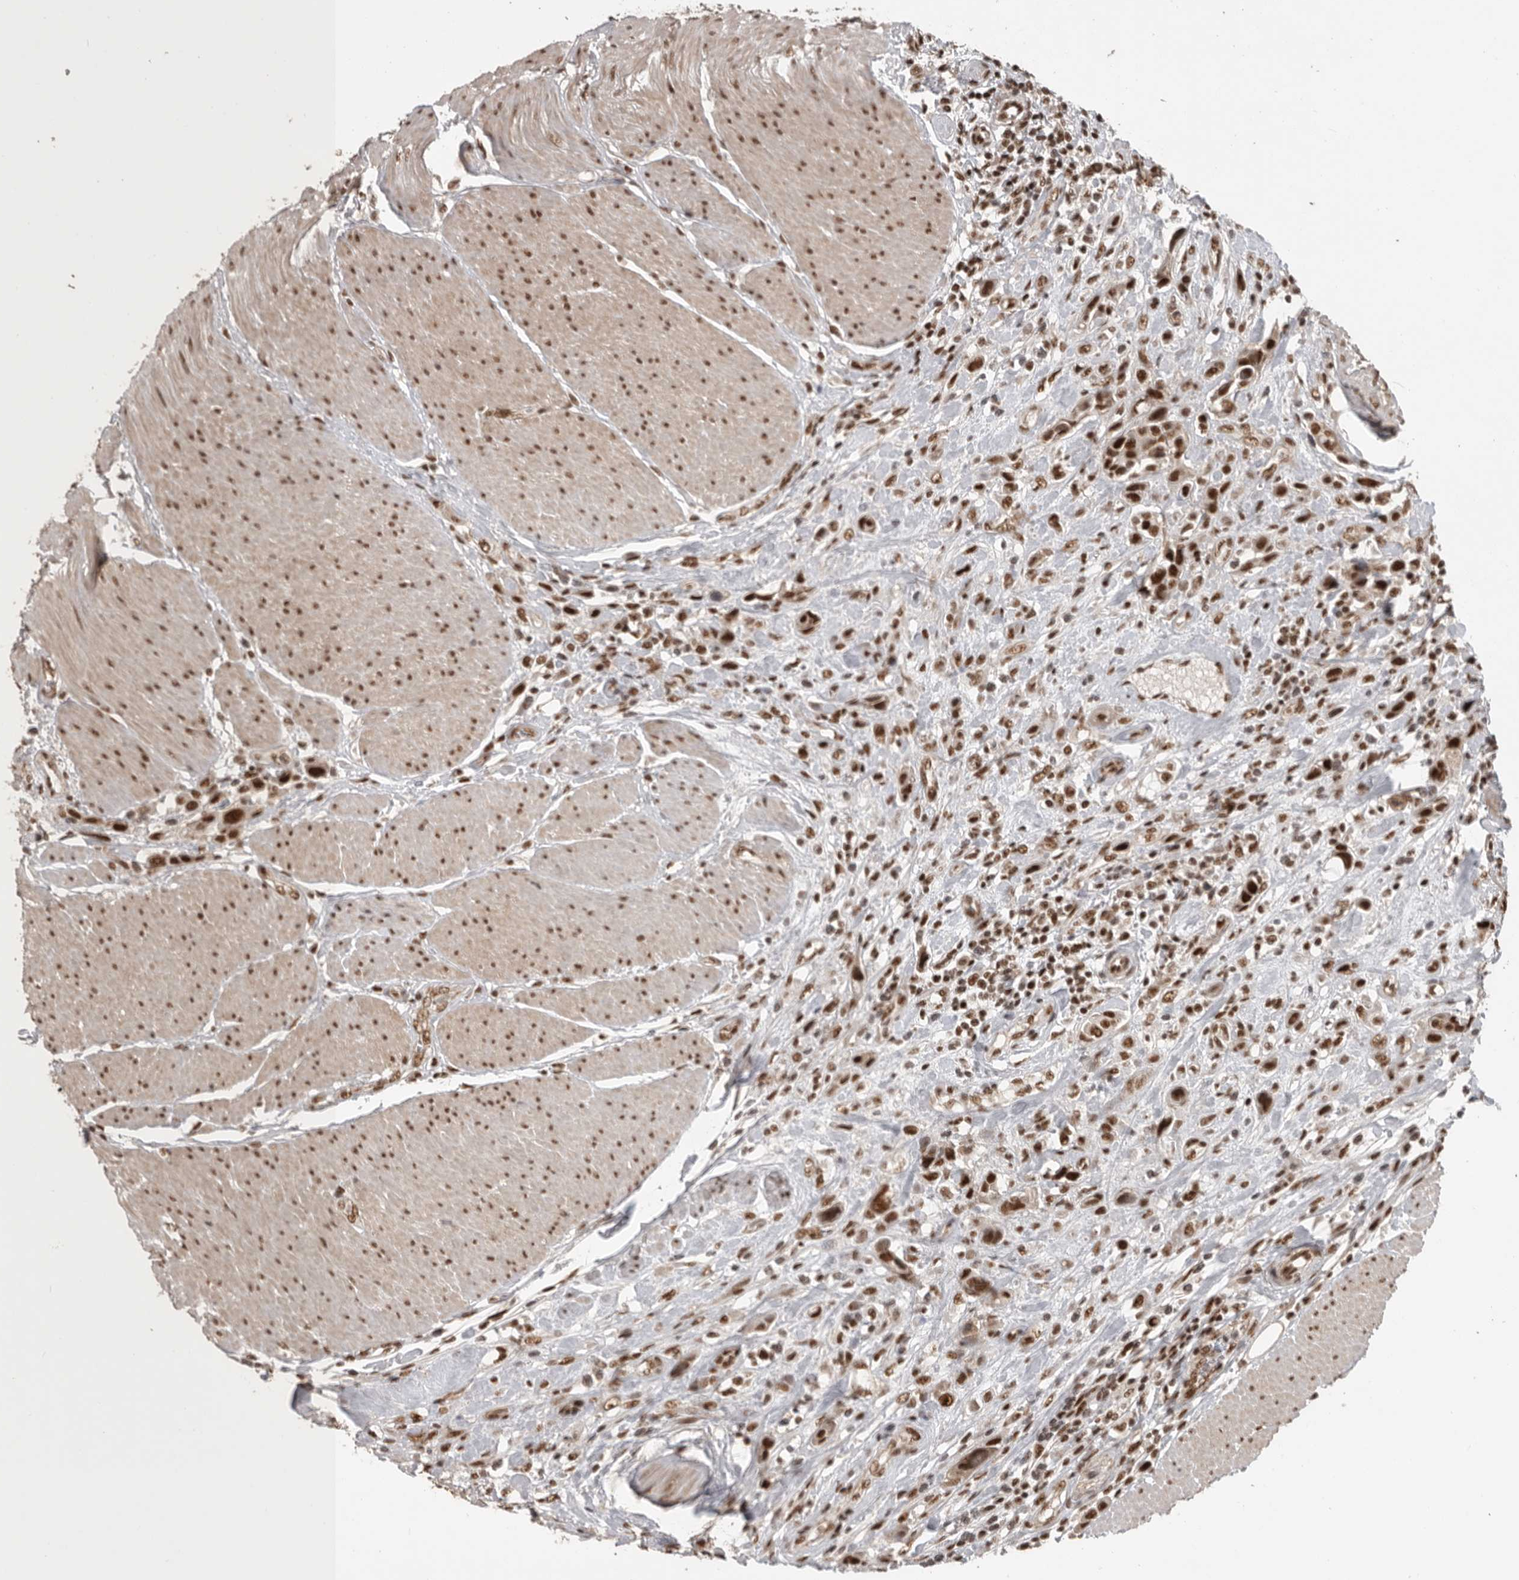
{"staining": {"intensity": "strong", "quantity": ">75%", "location": "nuclear"}, "tissue": "urothelial cancer", "cell_type": "Tumor cells", "image_type": "cancer", "snomed": [{"axis": "morphology", "description": "Urothelial carcinoma, High grade"}, {"axis": "topography", "description": "Urinary bladder"}], "caption": "High-power microscopy captured an immunohistochemistry (IHC) micrograph of urothelial cancer, revealing strong nuclear staining in about >75% of tumor cells.", "gene": "CBLL1", "patient": {"sex": "male", "age": 50}}